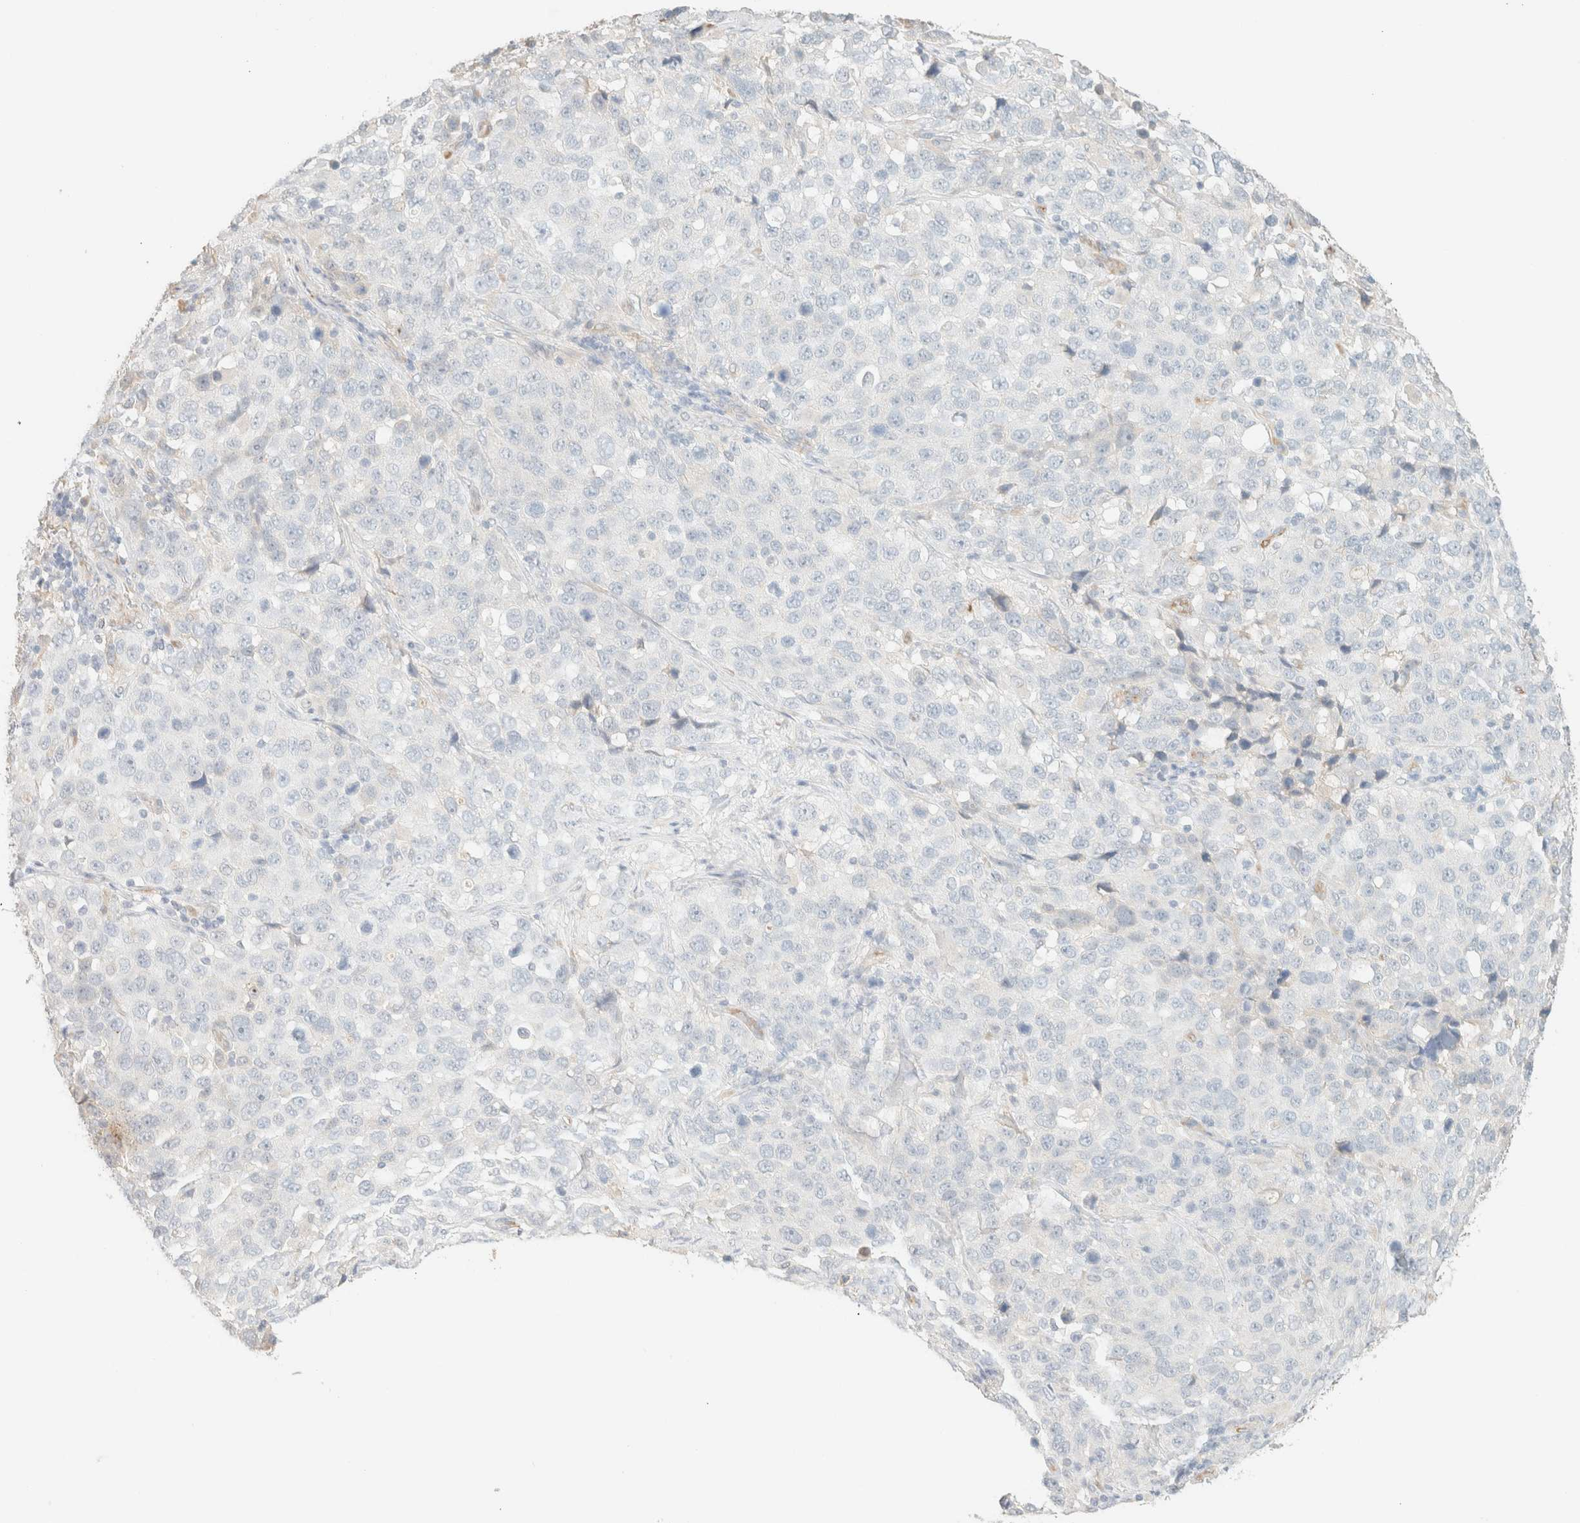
{"staining": {"intensity": "negative", "quantity": "none", "location": "none"}, "tissue": "stomach cancer", "cell_type": "Tumor cells", "image_type": "cancer", "snomed": [{"axis": "morphology", "description": "Normal tissue, NOS"}, {"axis": "morphology", "description": "Adenocarcinoma, NOS"}, {"axis": "topography", "description": "Stomach"}], "caption": "High magnification brightfield microscopy of adenocarcinoma (stomach) stained with DAB (brown) and counterstained with hematoxylin (blue): tumor cells show no significant expression.", "gene": "SPARCL1", "patient": {"sex": "male", "age": 48}}